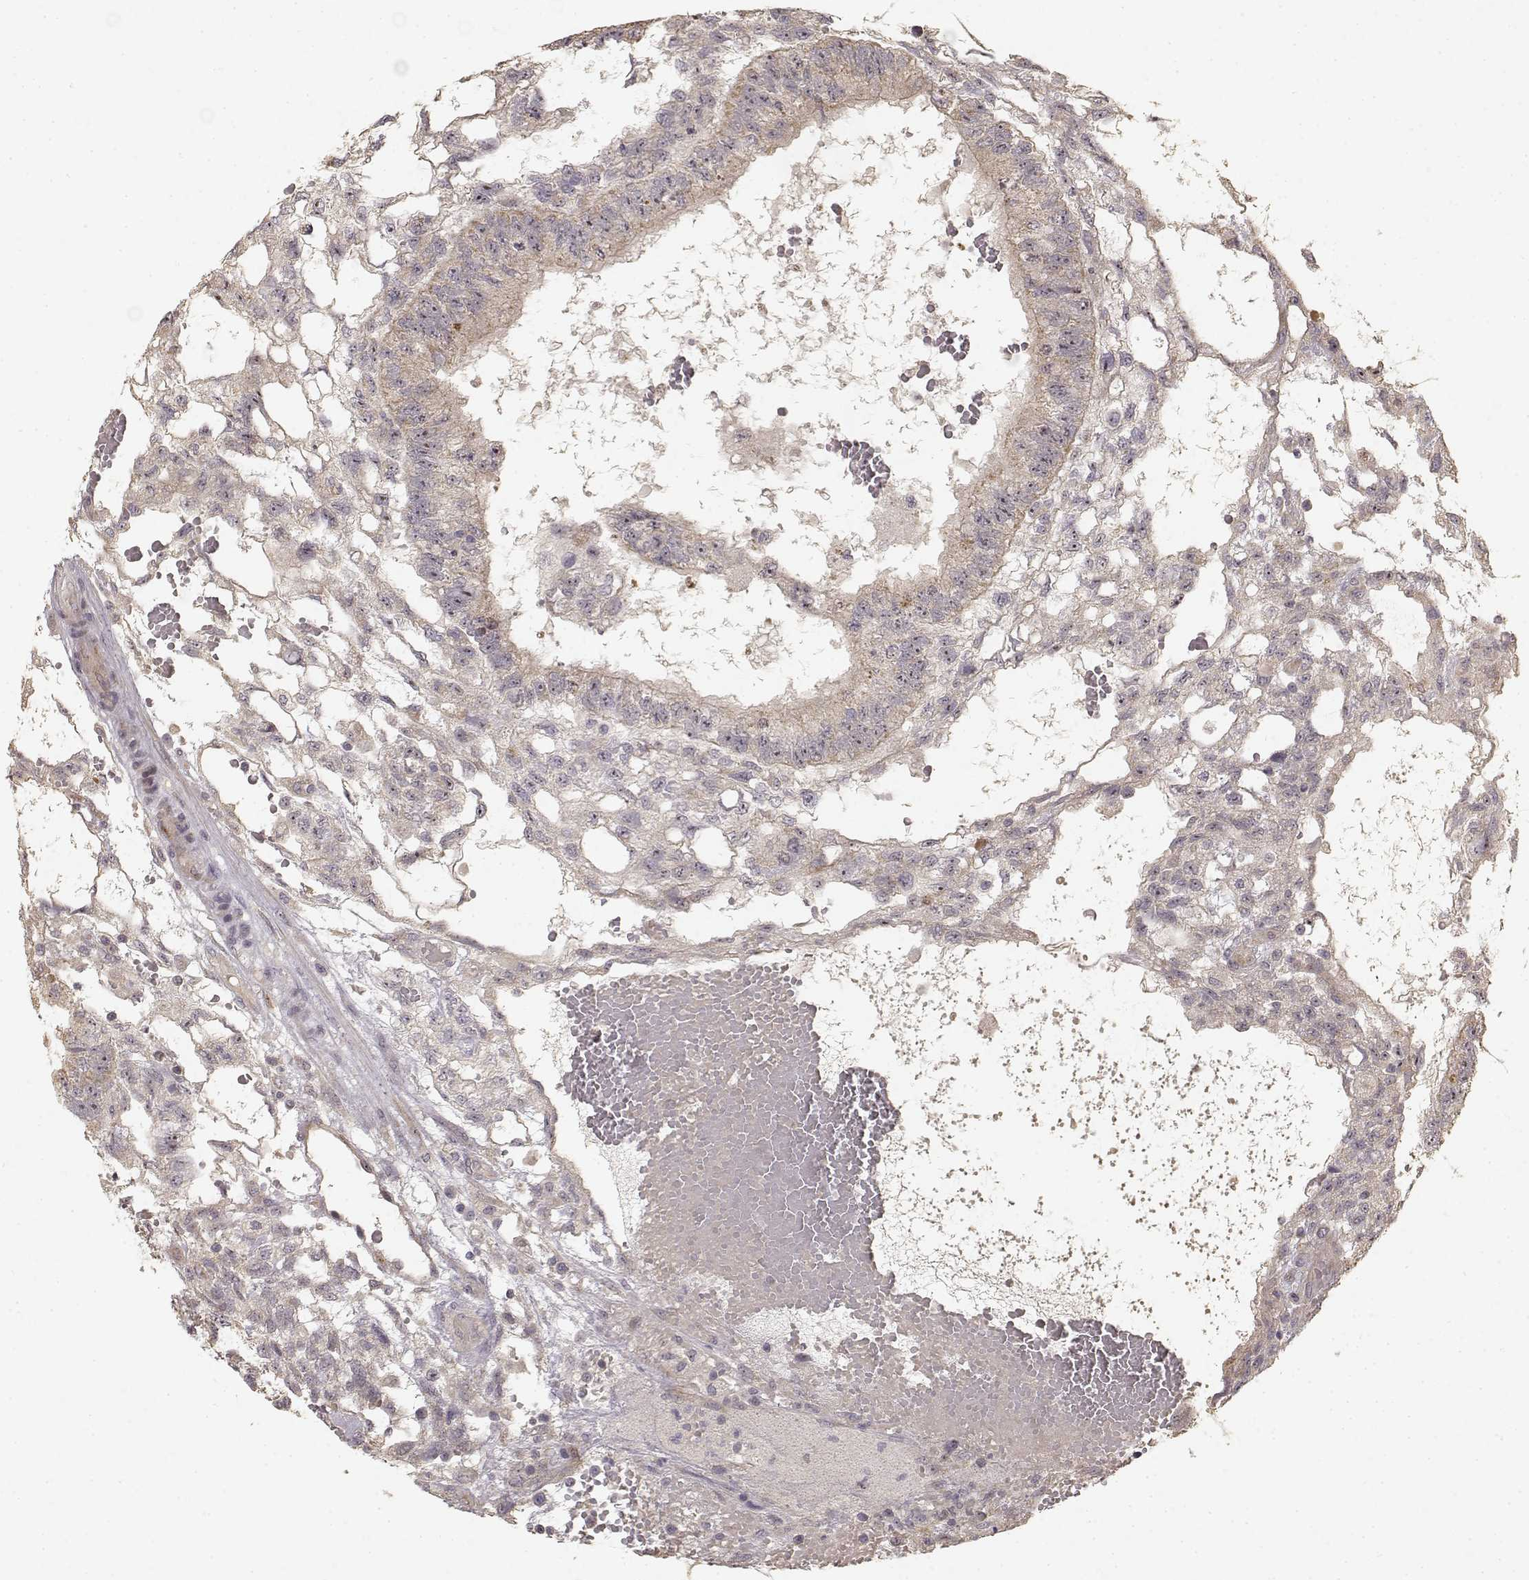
{"staining": {"intensity": "weak", "quantity": ">75%", "location": "cytoplasmic/membranous"}, "tissue": "testis cancer", "cell_type": "Tumor cells", "image_type": "cancer", "snomed": [{"axis": "morphology", "description": "Carcinoma, Embryonal, NOS"}, {"axis": "topography", "description": "Testis"}], "caption": "This is an image of immunohistochemistry (IHC) staining of testis cancer (embryonal carcinoma), which shows weak expression in the cytoplasmic/membranous of tumor cells.", "gene": "MED12L", "patient": {"sex": "male", "age": 32}}